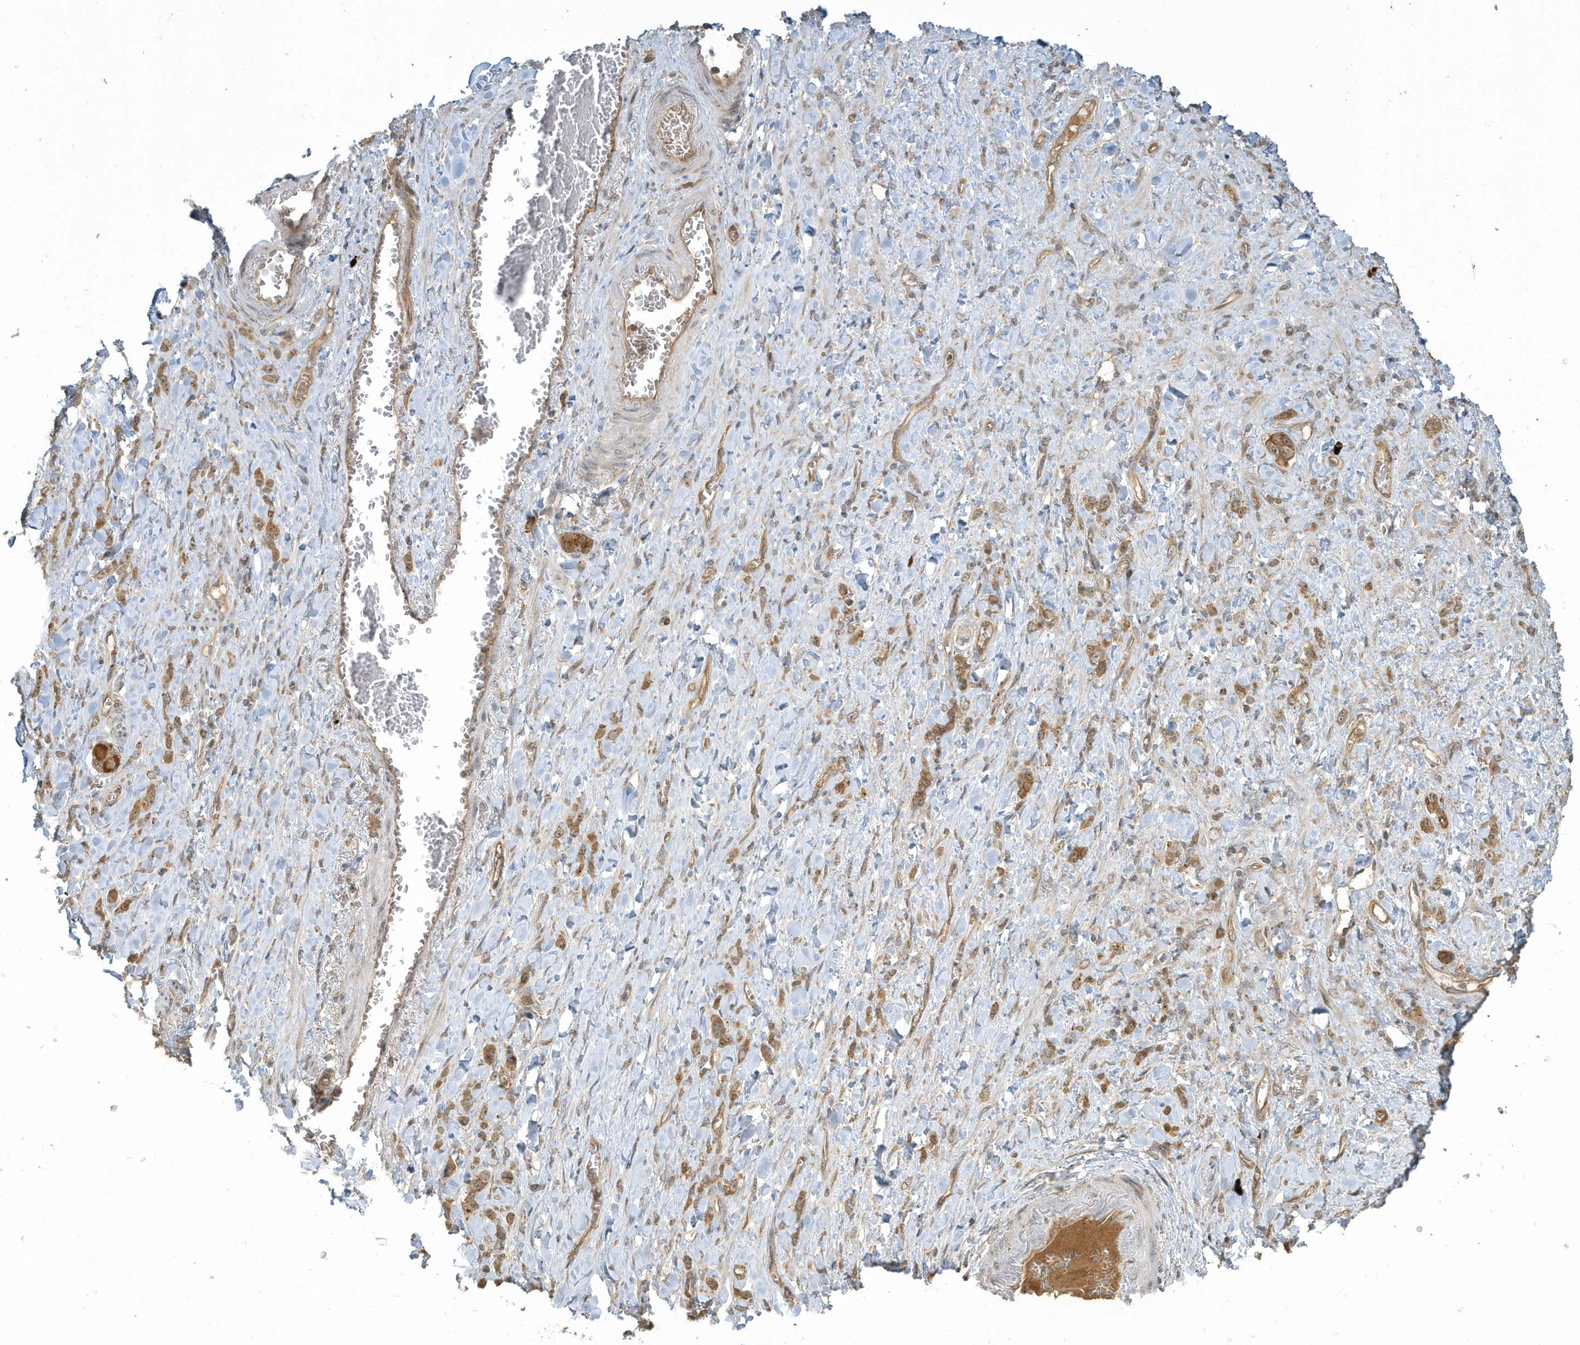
{"staining": {"intensity": "moderate", "quantity": ">75%", "location": "cytoplasmic/membranous"}, "tissue": "stomach cancer", "cell_type": "Tumor cells", "image_type": "cancer", "snomed": [{"axis": "morphology", "description": "Normal tissue, NOS"}, {"axis": "morphology", "description": "Adenocarcinoma, NOS"}, {"axis": "topography", "description": "Stomach"}], "caption": "This is a histology image of IHC staining of adenocarcinoma (stomach), which shows moderate expression in the cytoplasmic/membranous of tumor cells.", "gene": "STIM2", "patient": {"sex": "male", "age": 82}}